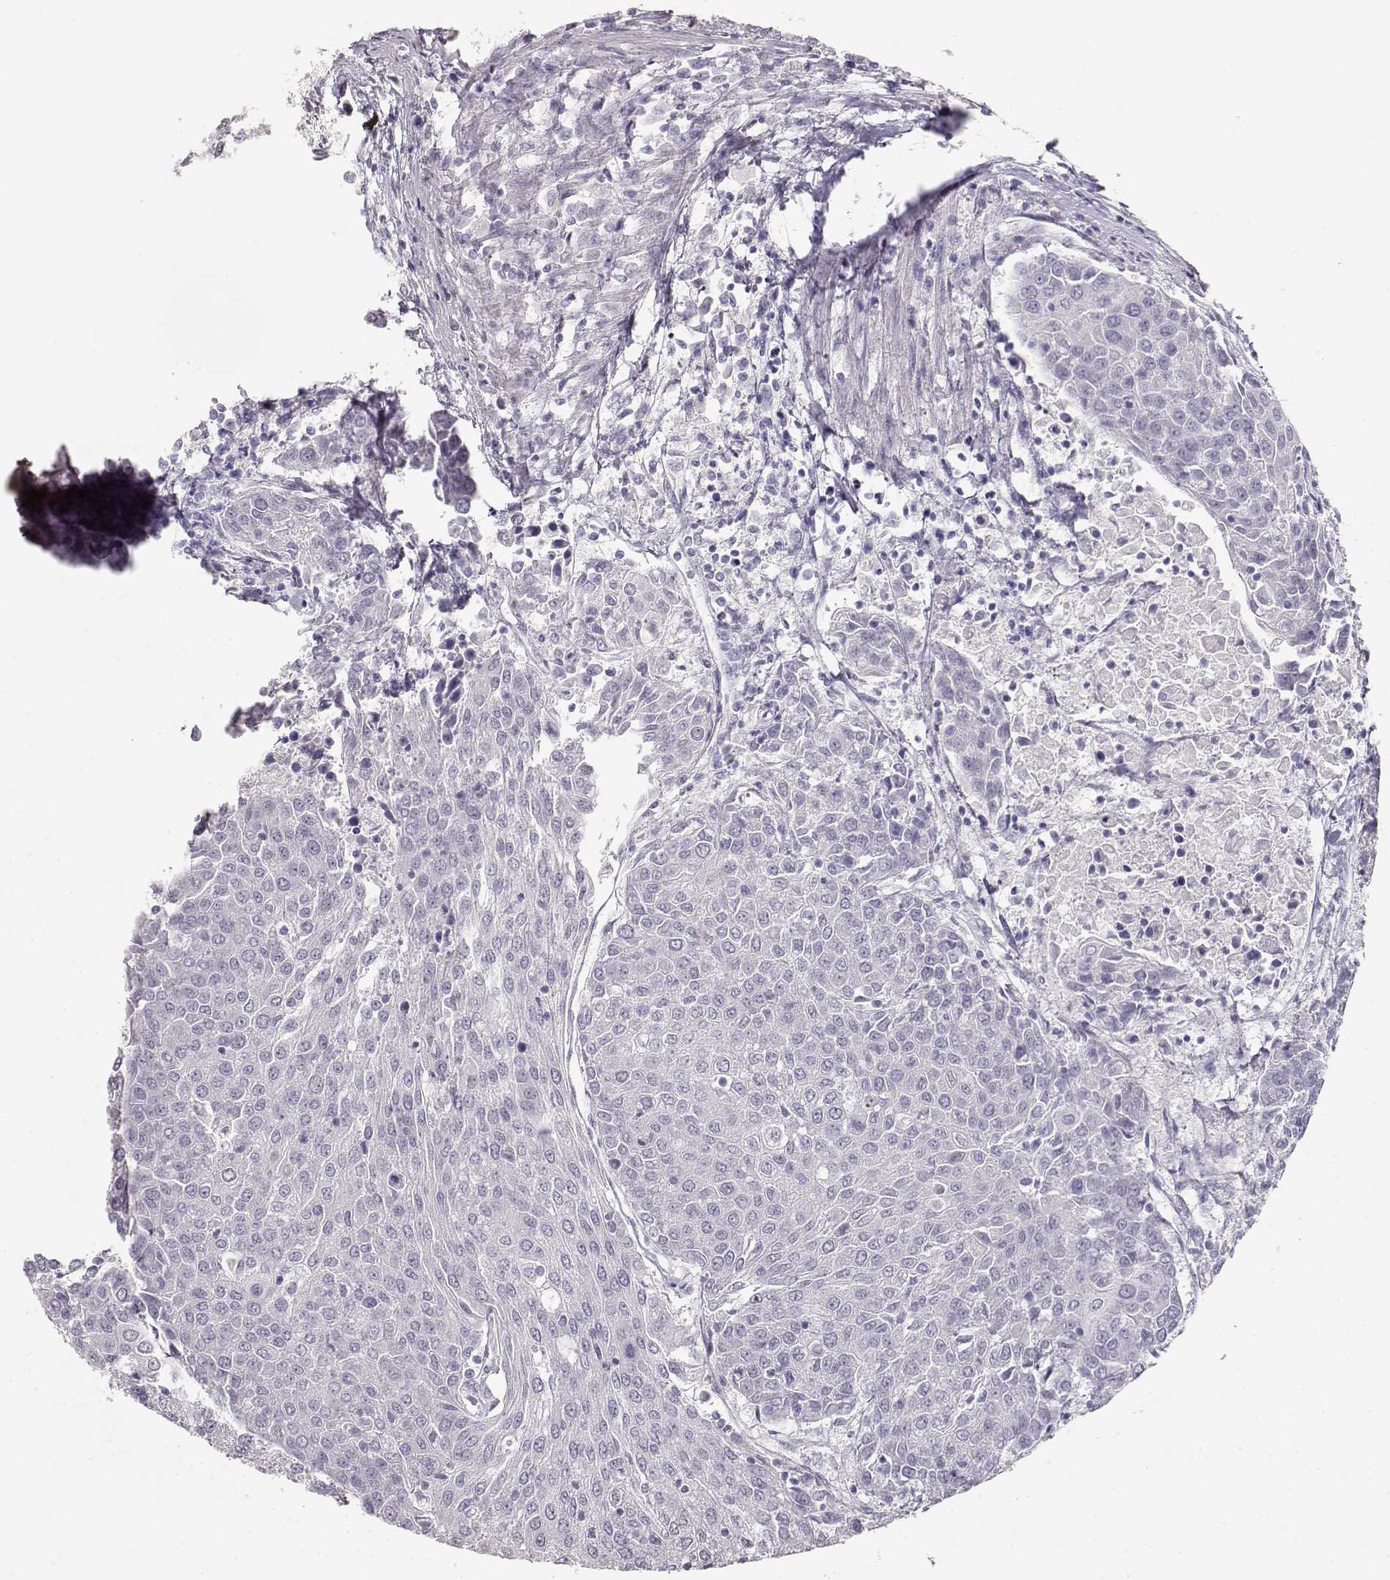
{"staining": {"intensity": "negative", "quantity": "none", "location": "none"}, "tissue": "urothelial cancer", "cell_type": "Tumor cells", "image_type": "cancer", "snomed": [{"axis": "morphology", "description": "Urothelial carcinoma, High grade"}, {"axis": "topography", "description": "Urinary bladder"}], "caption": "Immunohistochemical staining of urothelial carcinoma (high-grade) displays no significant expression in tumor cells.", "gene": "TKTL1", "patient": {"sex": "female", "age": 85}}